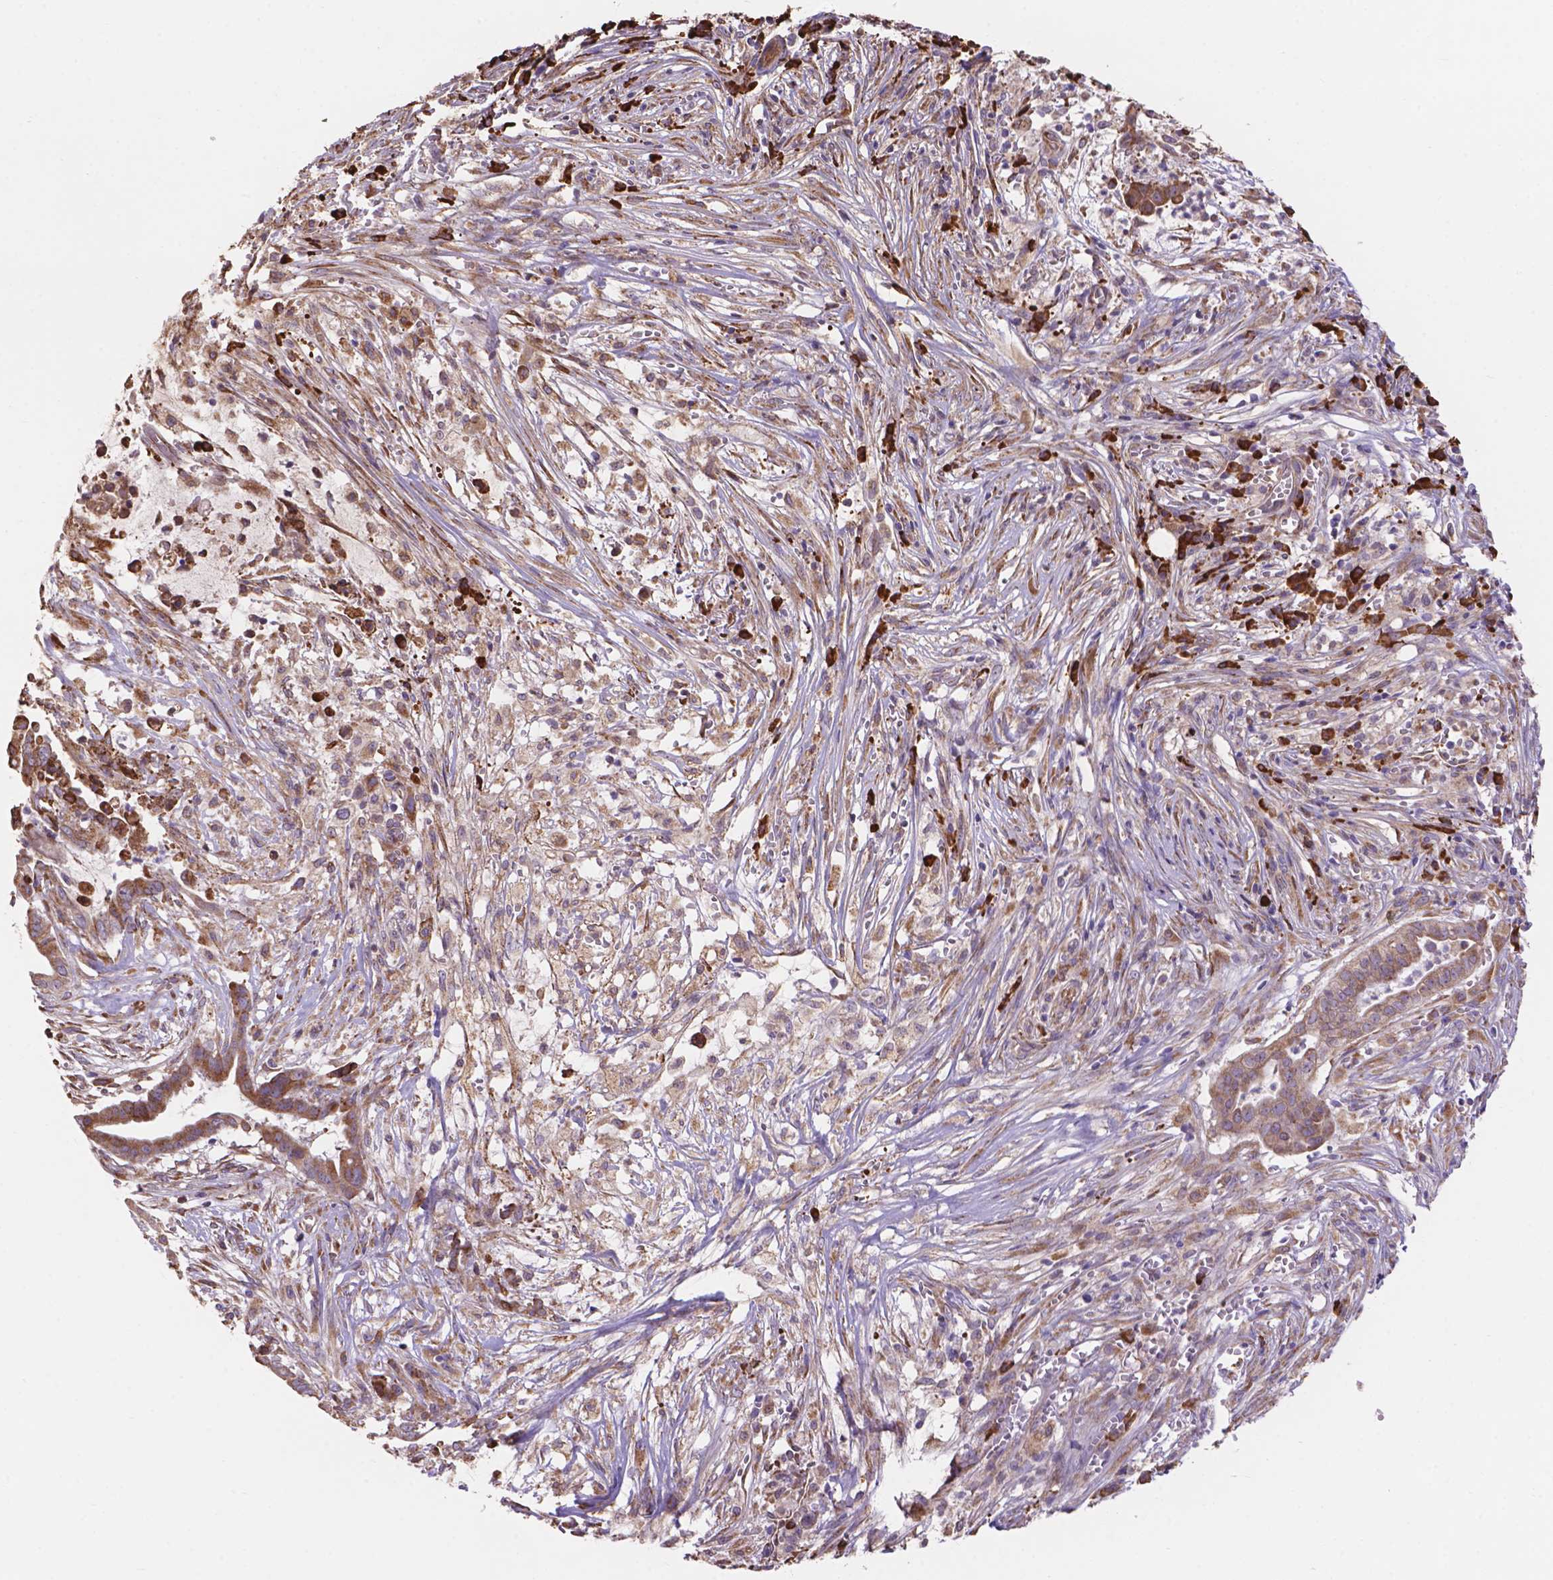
{"staining": {"intensity": "moderate", "quantity": ">75%", "location": "cytoplasmic/membranous"}, "tissue": "pancreatic cancer", "cell_type": "Tumor cells", "image_type": "cancer", "snomed": [{"axis": "morphology", "description": "Adenocarcinoma, NOS"}, {"axis": "topography", "description": "Pancreas"}], "caption": "Approximately >75% of tumor cells in pancreatic cancer (adenocarcinoma) exhibit moderate cytoplasmic/membranous protein staining as visualized by brown immunohistochemical staining.", "gene": "IPO11", "patient": {"sex": "male", "age": 61}}